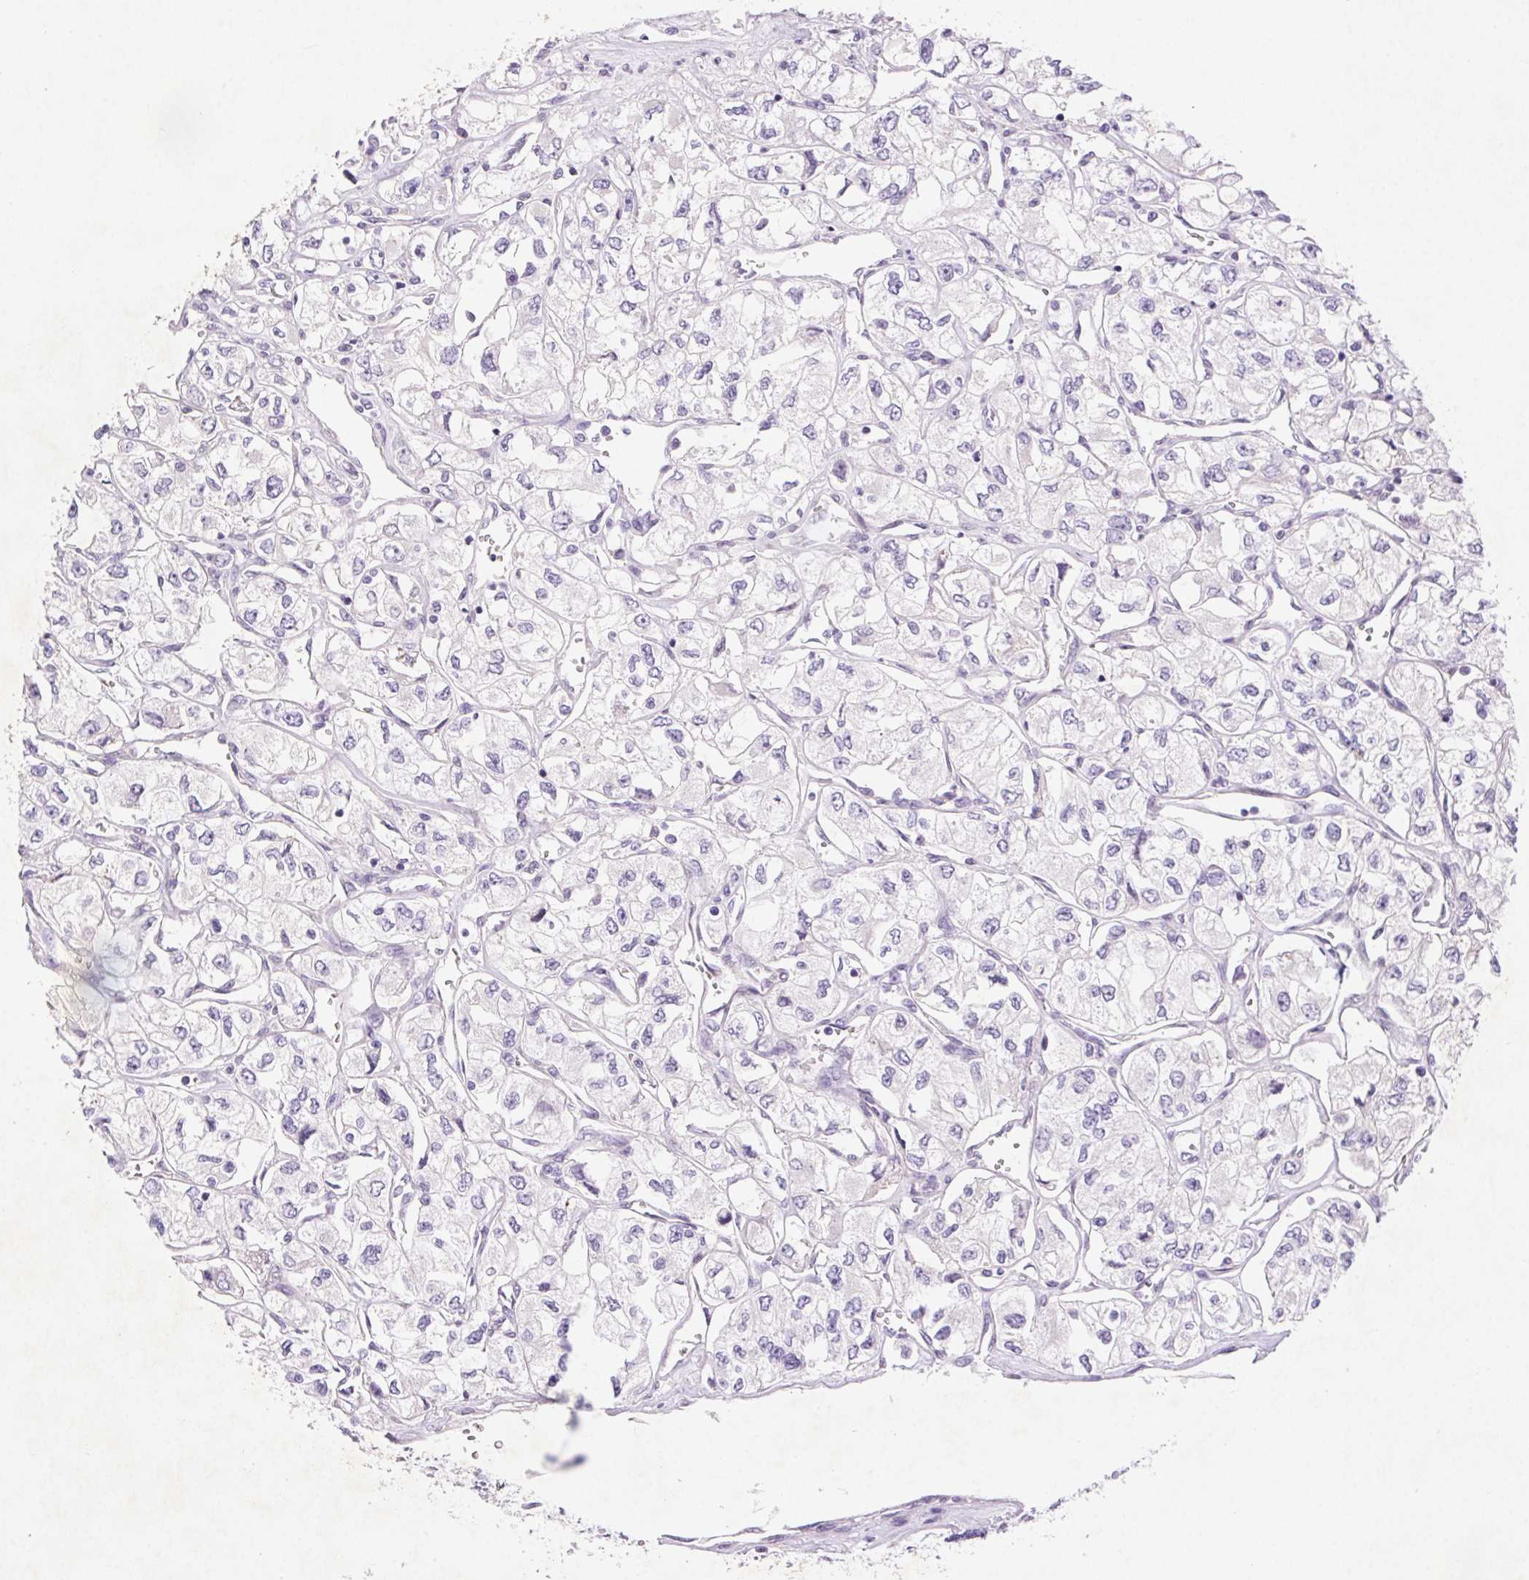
{"staining": {"intensity": "negative", "quantity": "none", "location": "none"}, "tissue": "renal cancer", "cell_type": "Tumor cells", "image_type": "cancer", "snomed": [{"axis": "morphology", "description": "Adenocarcinoma, NOS"}, {"axis": "topography", "description": "Kidney"}], "caption": "IHC micrograph of human renal cancer (adenocarcinoma) stained for a protein (brown), which displays no positivity in tumor cells. The staining was performed using DAB to visualize the protein expression in brown, while the nuclei were stained in blue with hematoxylin (Magnification: 20x).", "gene": "ARHGAP11B", "patient": {"sex": "female", "age": 59}}